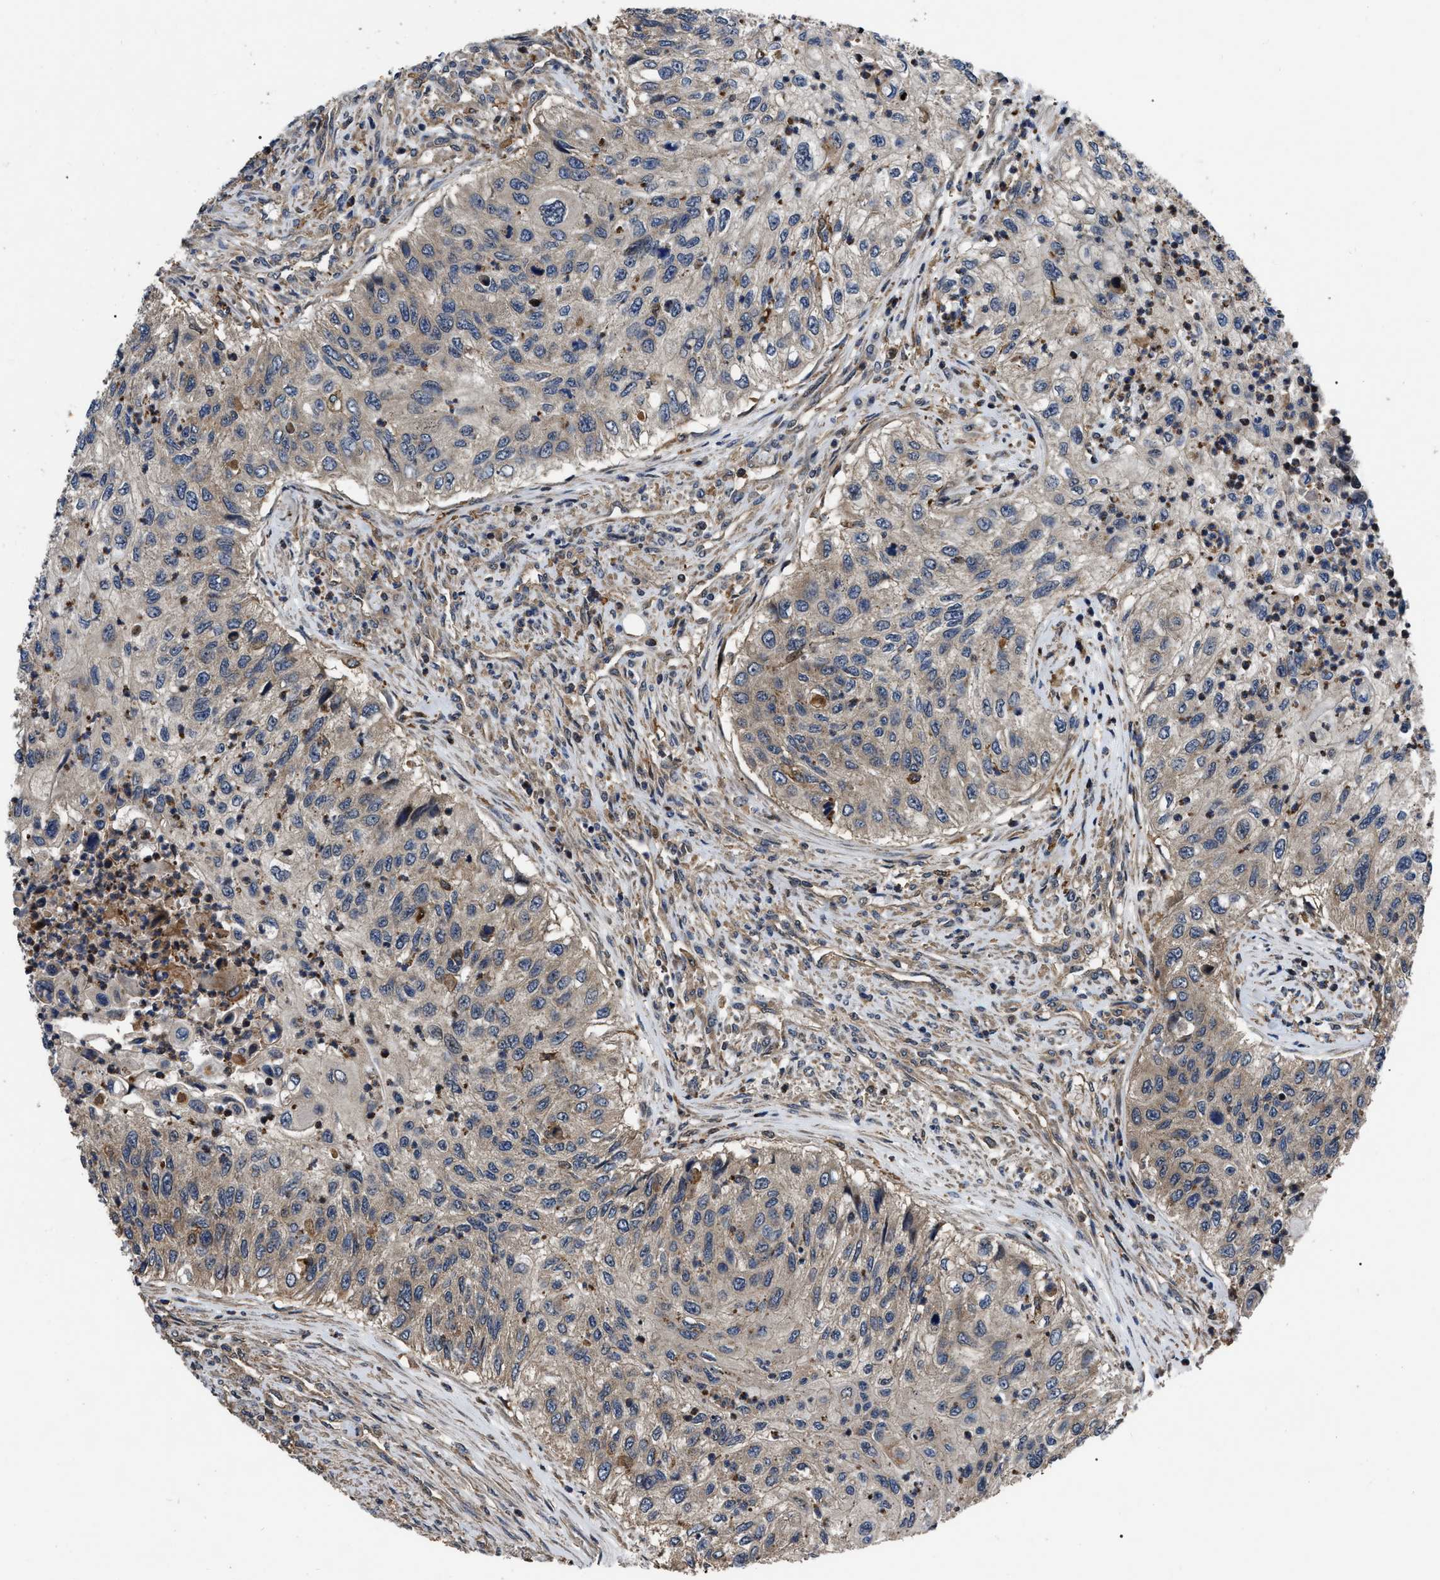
{"staining": {"intensity": "negative", "quantity": "none", "location": "none"}, "tissue": "urothelial cancer", "cell_type": "Tumor cells", "image_type": "cancer", "snomed": [{"axis": "morphology", "description": "Urothelial carcinoma, High grade"}, {"axis": "topography", "description": "Urinary bladder"}], "caption": "Histopathology image shows no protein staining in tumor cells of urothelial cancer tissue. The staining was performed using DAB (3,3'-diaminobenzidine) to visualize the protein expression in brown, while the nuclei were stained in blue with hematoxylin (Magnification: 20x).", "gene": "PPWD1", "patient": {"sex": "female", "age": 60}}